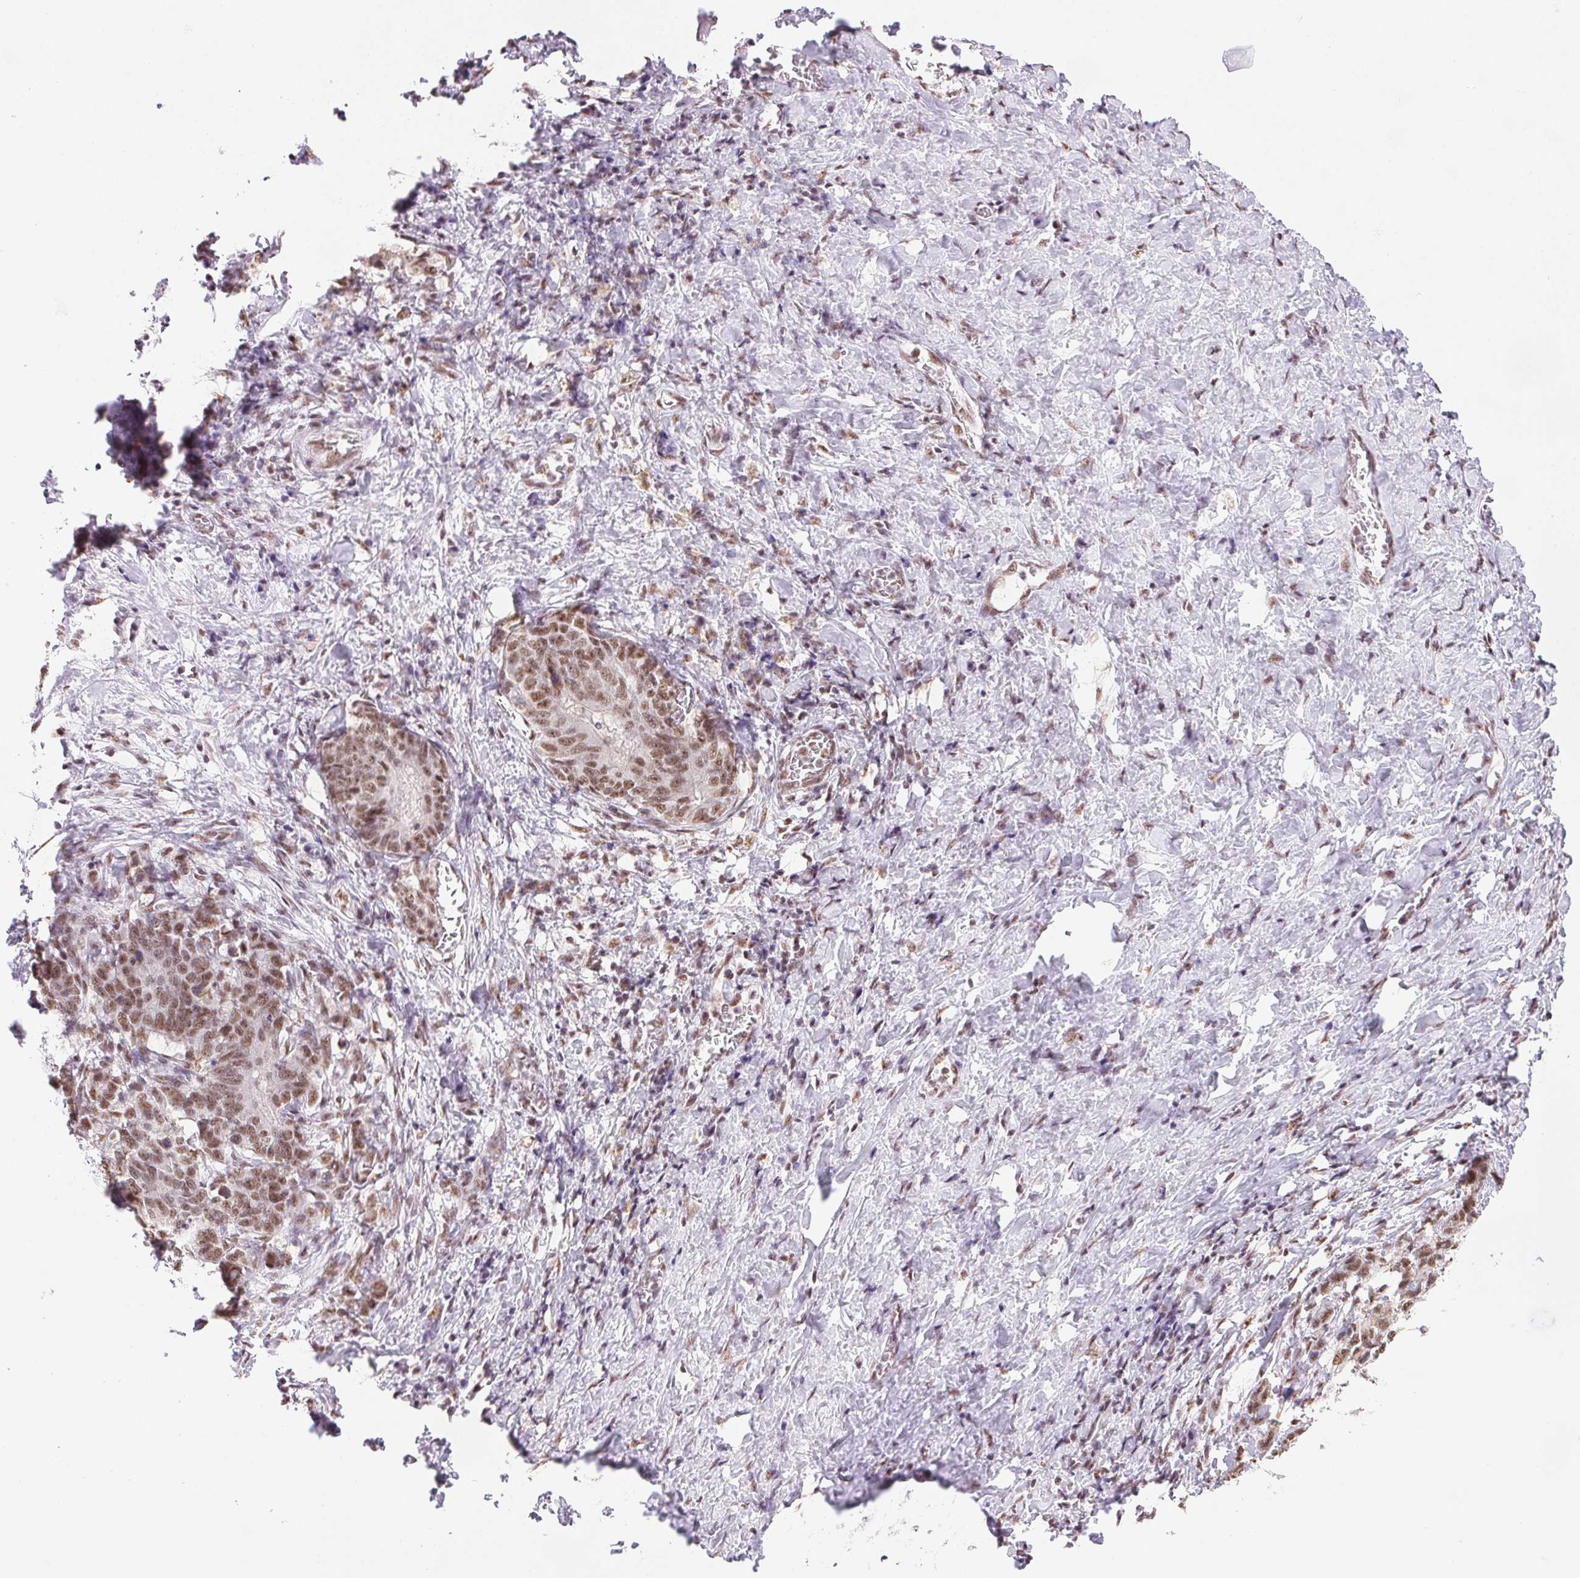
{"staining": {"intensity": "moderate", "quantity": ">75%", "location": "nuclear"}, "tissue": "stomach cancer", "cell_type": "Tumor cells", "image_type": "cancer", "snomed": [{"axis": "morphology", "description": "Normal tissue, NOS"}, {"axis": "morphology", "description": "Adenocarcinoma, NOS"}, {"axis": "topography", "description": "Stomach"}], "caption": "This photomicrograph shows adenocarcinoma (stomach) stained with immunohistochemistry (IHC) to label a protein in brown. The nuclear of tumor cells show moderate positivity for the protein. Nuclei are counter-stained blue.", "gene": "IK", "patient": {"sex": "female", "age": 64}}